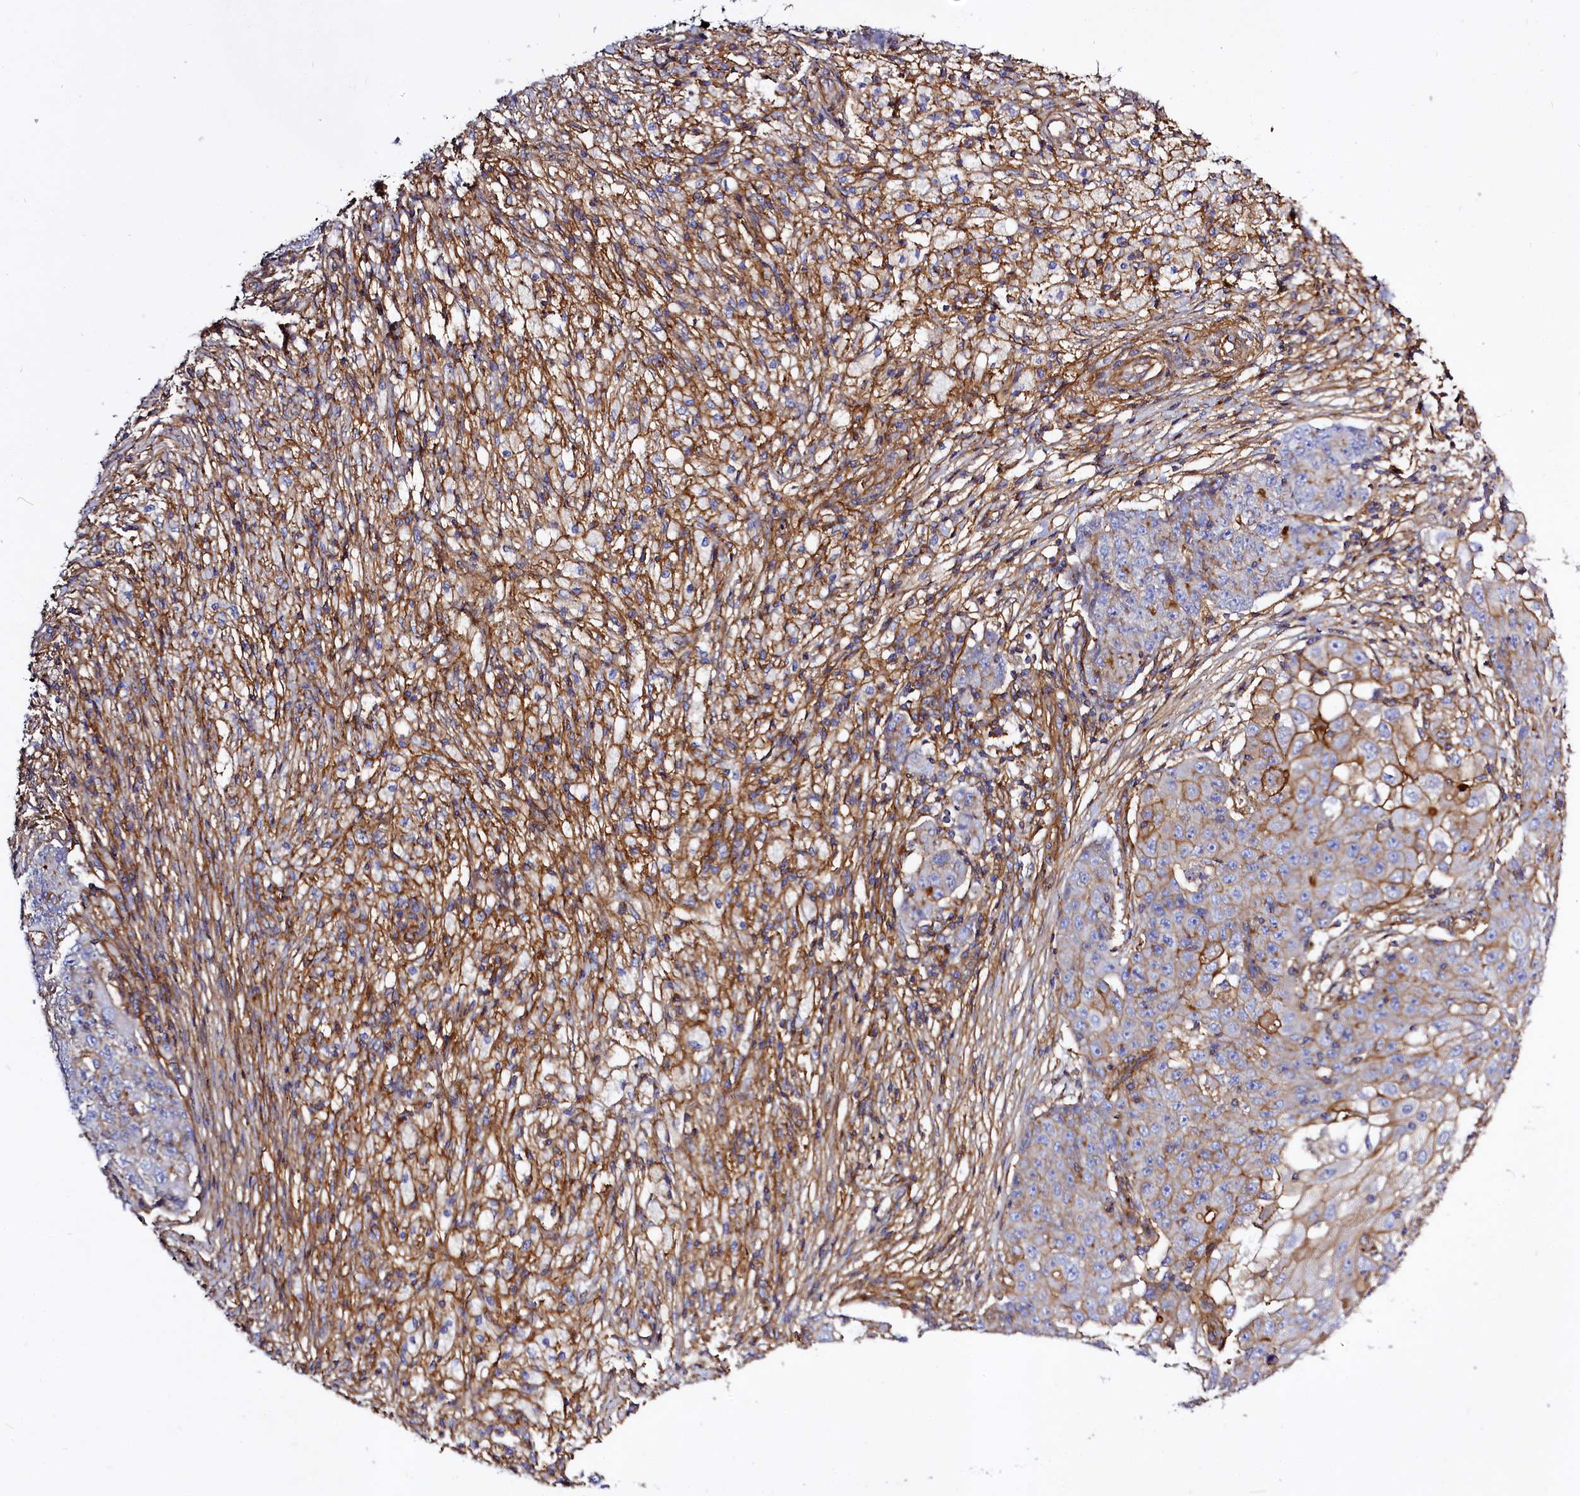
{"staining": {"intensity": "moderate", "quantity": "25%-75%", "location": "cytoplasmic/membranous"}, "tissue": "ovarian cancer", "cell_type": "Tumor cells", "image_type": "cancer", "snomed": [{"axis": "morphology", "description": "Carcinoma, endometroid"}, {"axis": "topography", "description": "Ovary"}], "caption": "Immunohistochemistry image of human ovarian cancer (endometroid carcinoma) stained for a protein (brown), which exhibits medium levels of moderate cytoplasmic/membranous positivity in about 25%-75% of tumor cells.", "gene": "ANO6", "patient": {"sex": "female", "age": 42}}